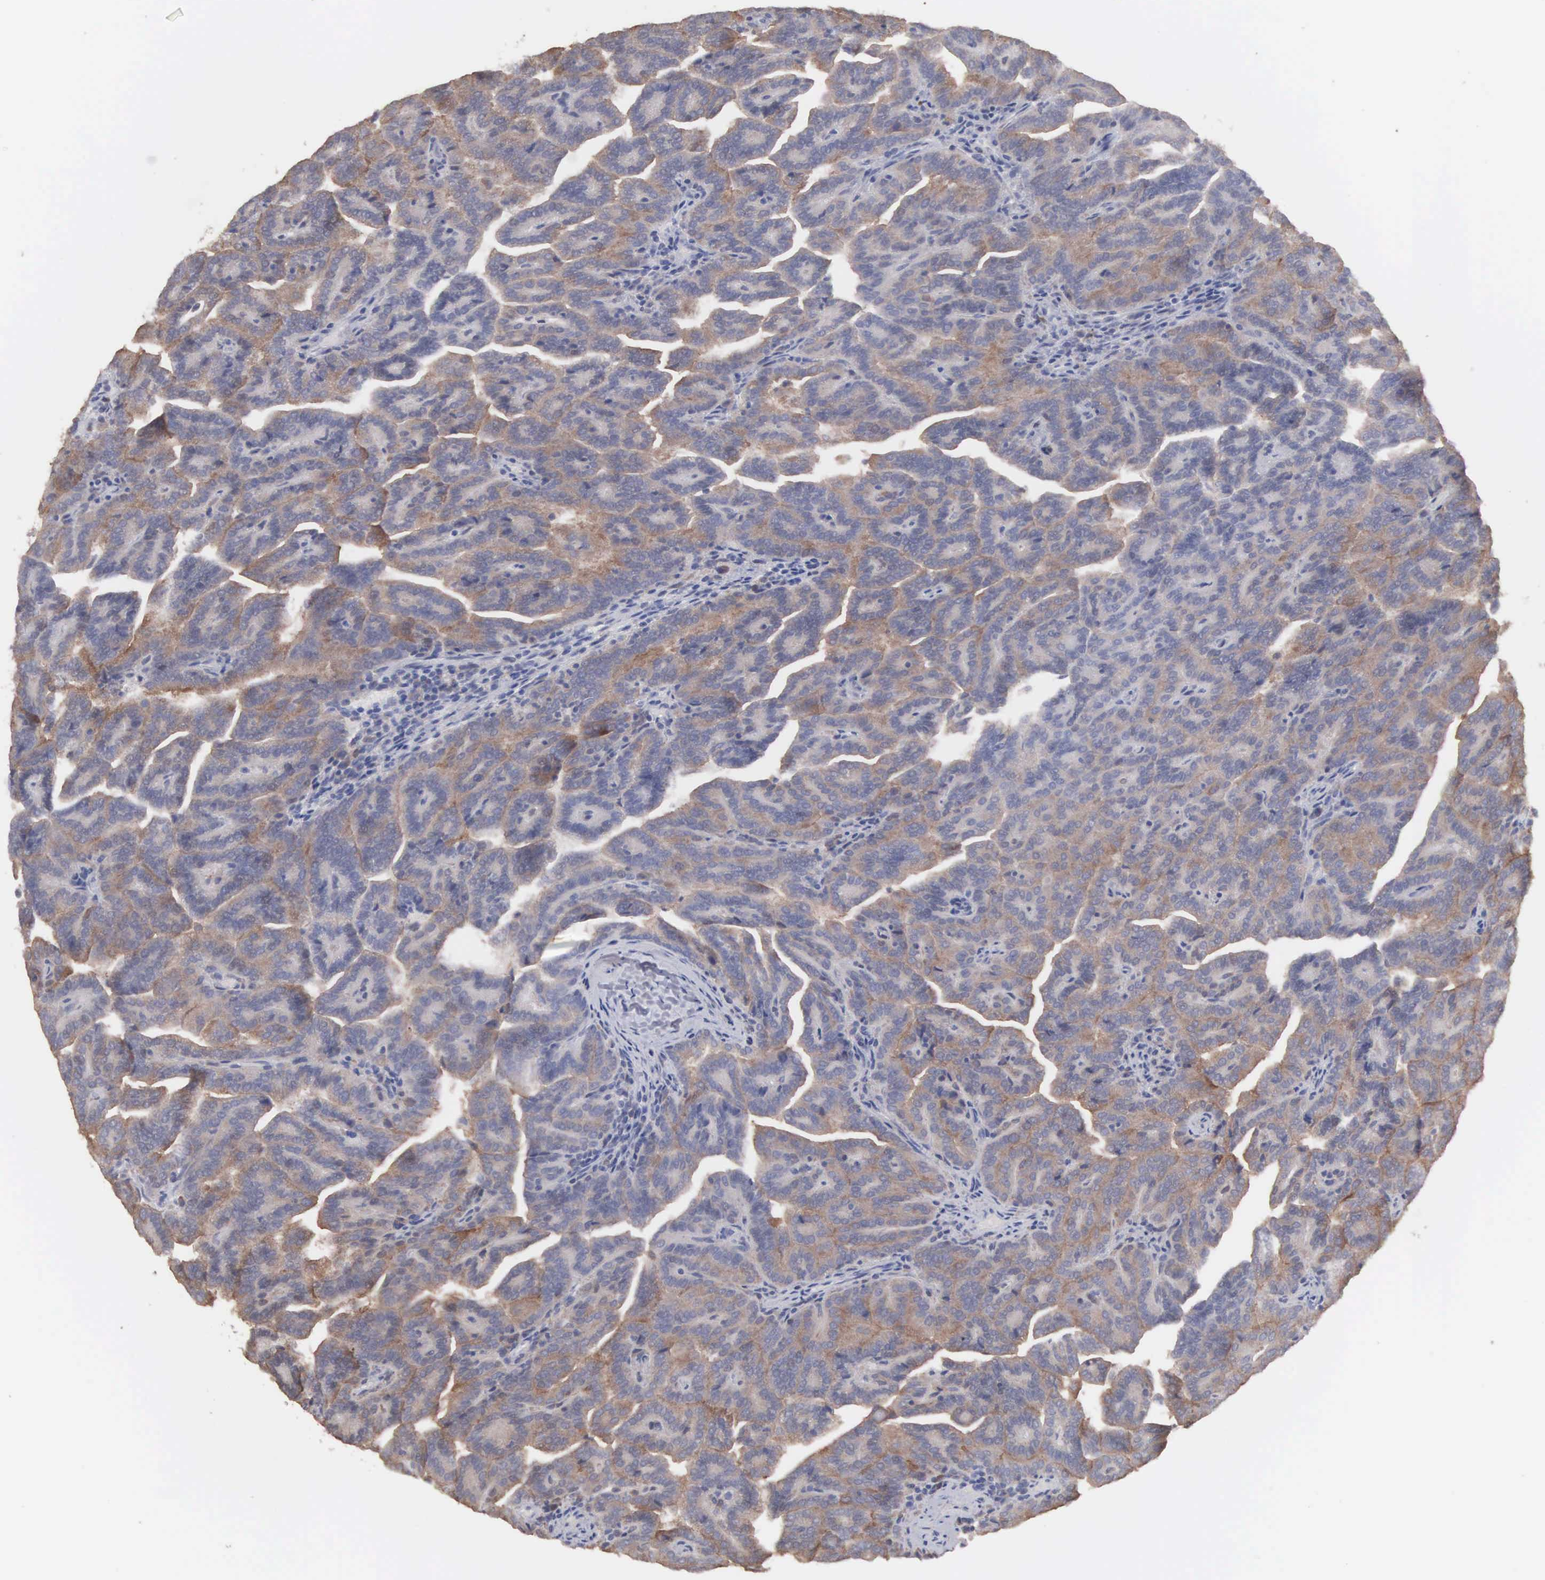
{"staining": {"intensity": "moderate", "quantity": ">75%", "location": "cytoplasmic/membranous"}, "tissue": "renal cancer", "cell_type": "Tumor cells", "image_type": "cancer", "snomed": [{"axis": "morphology", "description": "Adenocarcinoma, NOS"}, {"axis": "topography", "description": "Kidney"}], "caption": "Adenocarcinoma (renal) stained with DAB (3,3'-diaminobenzidine) immunohistochemistry shows medium levels of moderate cytoplasmic/membranous expression in about >75% of tumor cells. (brown staining indicates protein expression, while blue staining denotes nuclei).", "gene": "MTHFD1", "patient": {"sex": "male", "age": 61}}